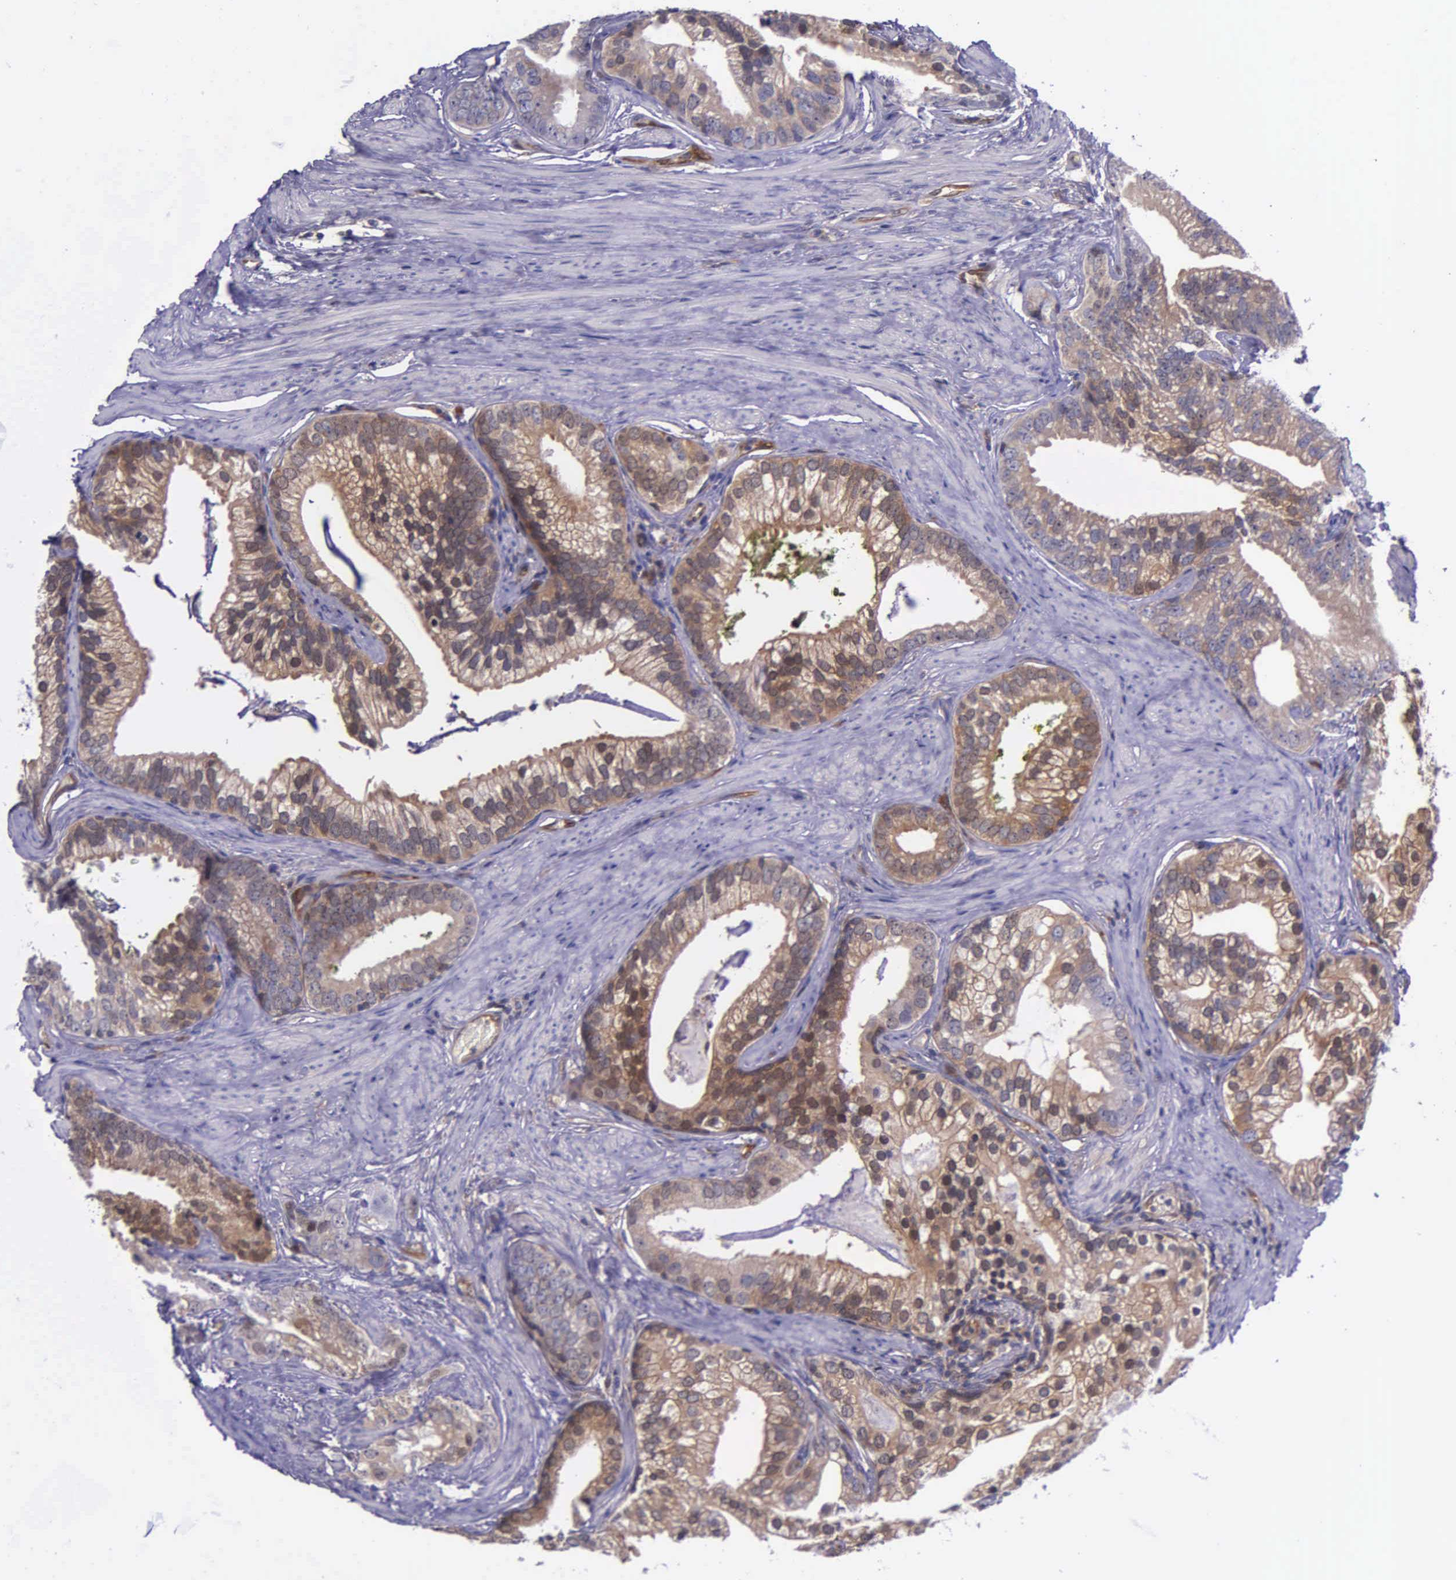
{"staining": {"intensity": "moderate", "quantity": ">75%", "location": "cytoplasmic/membranous"}, "tissue": "prostate cancer", "cell_type": "Tumor cells", "image_type": "cancer", "snomed": [{"axis": "morphology", "description": "Adenocarcinoma, Medium grade"}, {"axis": "topography", "description": "Prostate"}], "caption": "Adenocarcinoma (medium-grade) (prostate) was stained to show a protein in brown. There is medium levels of moderate cytoplasmic/membranous staining in about >75% of tumor cells.", "gene": "GMPR2", "patient": {"sex": "male", "age": 65}}